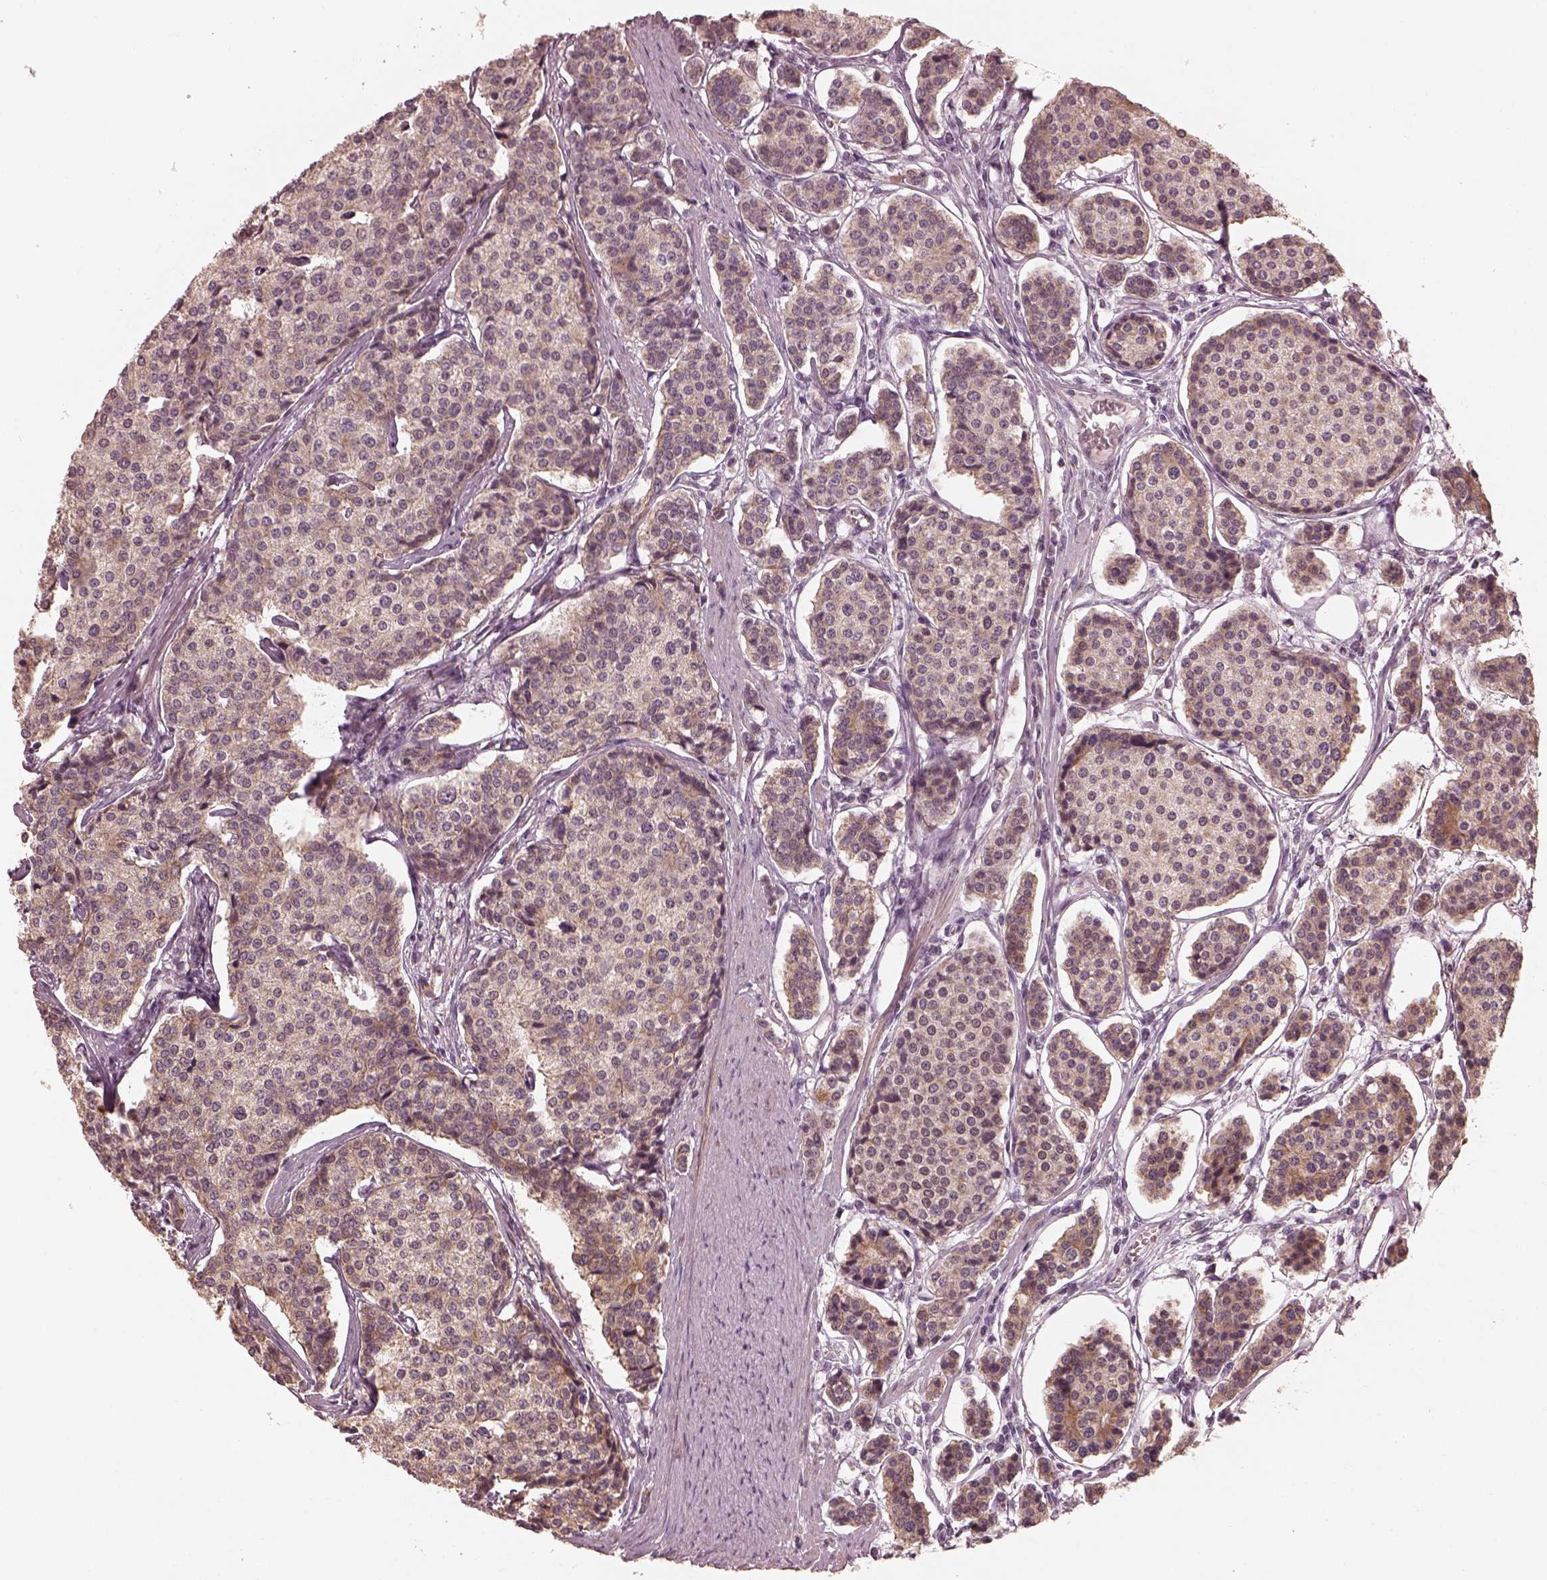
{"staining": {"intensity": "weak", "quantity": "25%-75%", "location": "cytoplasmic/membranous"}, "tissue": "carcinoid", "cell_type": "Tumor cells", "image_type": "cancer", "snomed": [{"axis": "morphology", "description": "Carcinoid, malignant, NOS"}, {"axis": "topography", "description": "Small intestine"}], "caption": "Brown immunohistochemical staining in human carcinoid reveals weak cytoplasmic/membranous positivity in about 25%-75% of tumor cells. The staining was performed using DAB to visualize the protein expression in brown, while the nuclei were stained in blue with hematoxylin (Magnification: 20x).", "gene": "SLC25A46", "patient": {"sex": "female", "age": 65}}